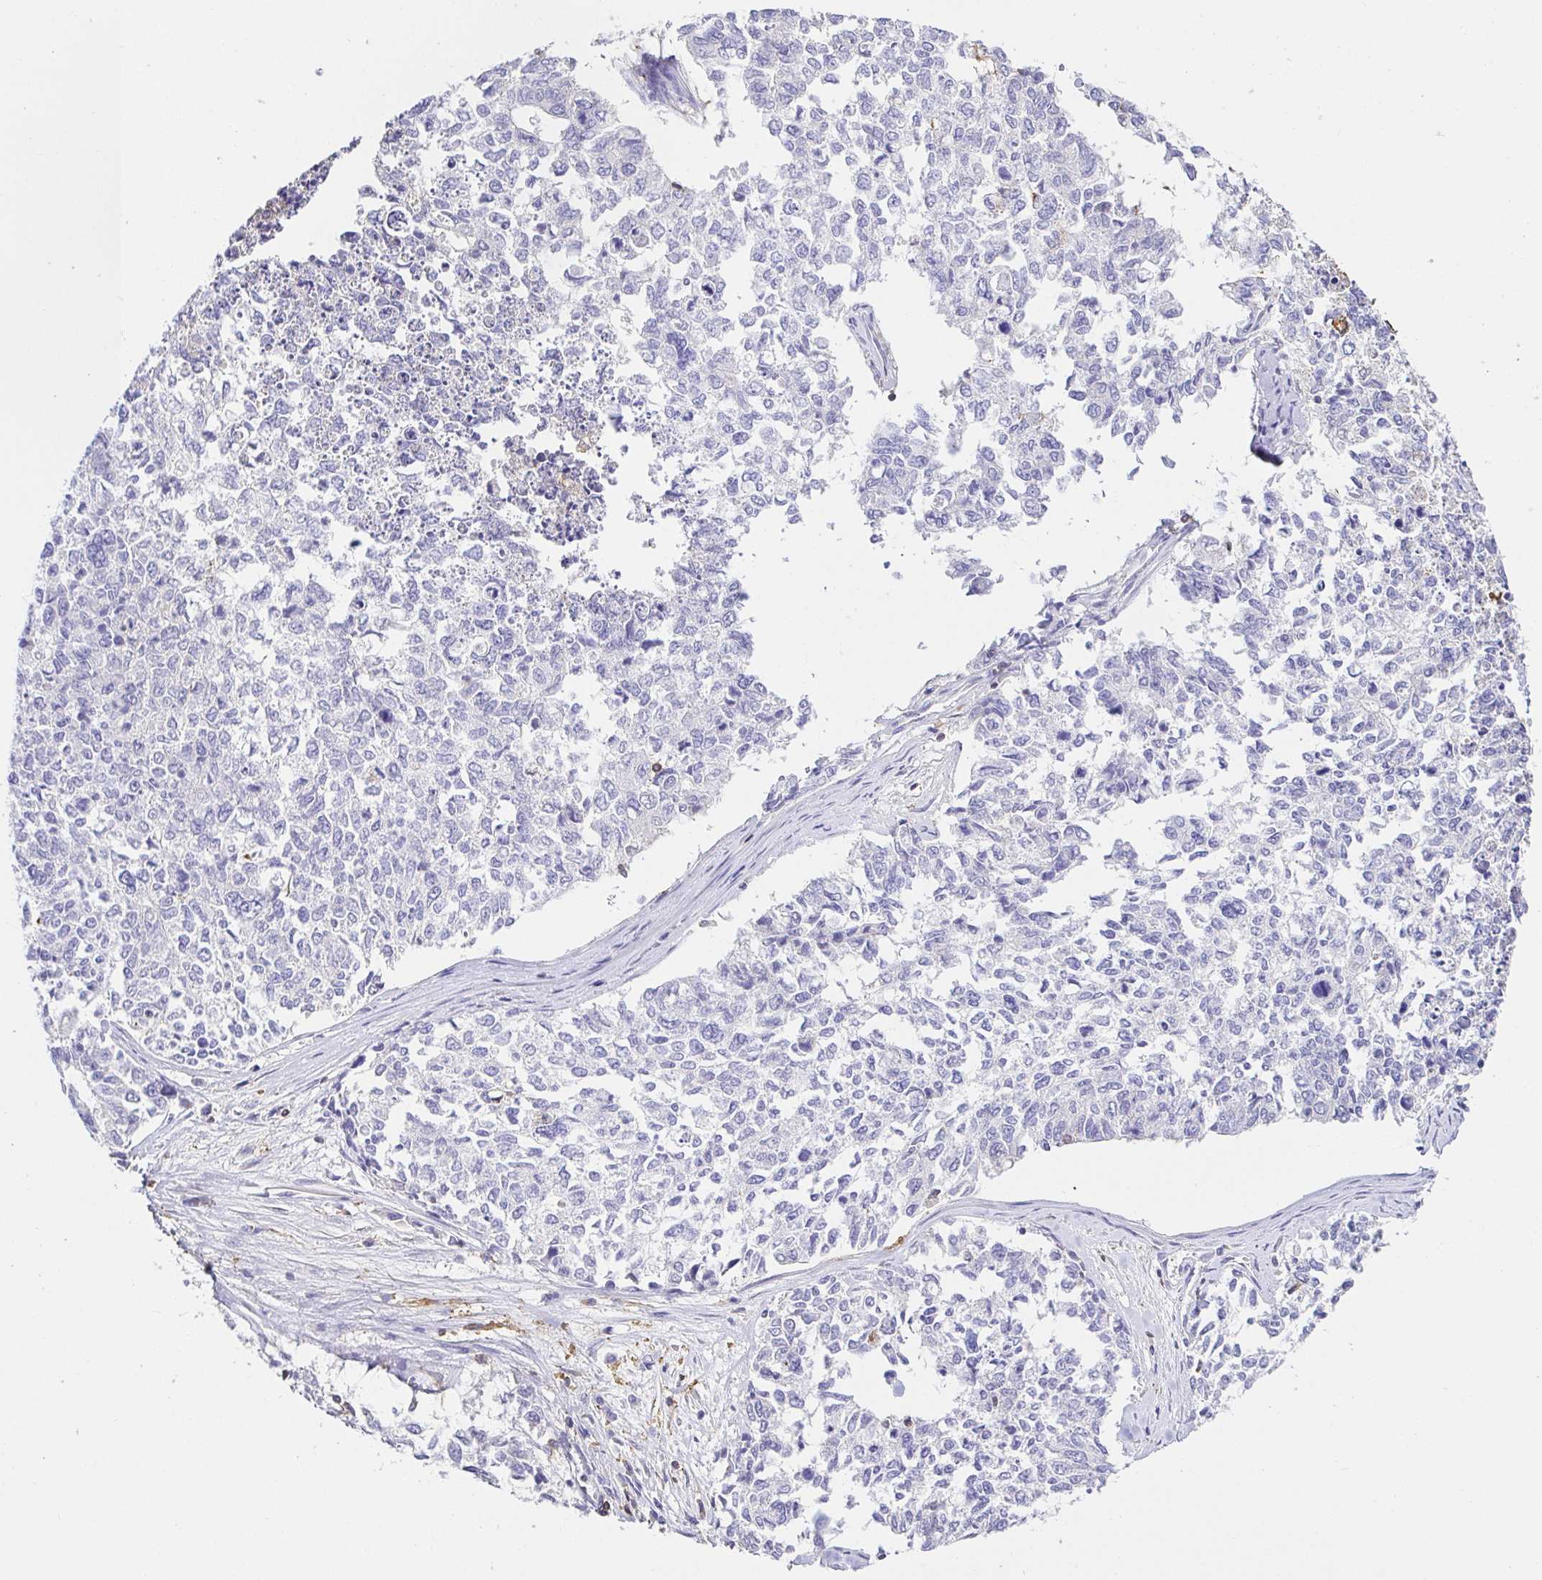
{"staining": {"intensity": "negative", "quantity": "none", "location": "none"}, "tissue": "cervical cancer", "cell_type": "Tumor cells", "image_type": "cancer", "snomed": [{"axis": "morphology", "description": "Adenocarcinoma, NOS"}, {"axis": "topography", "description": "Cervix"}], "caption": "This is an immunohistochemistry (IHC) image of cervical cancer. There is no staining in tumor cells.", "gene": "SKAP1", "patient": {"sex": "female", "age": 63}}